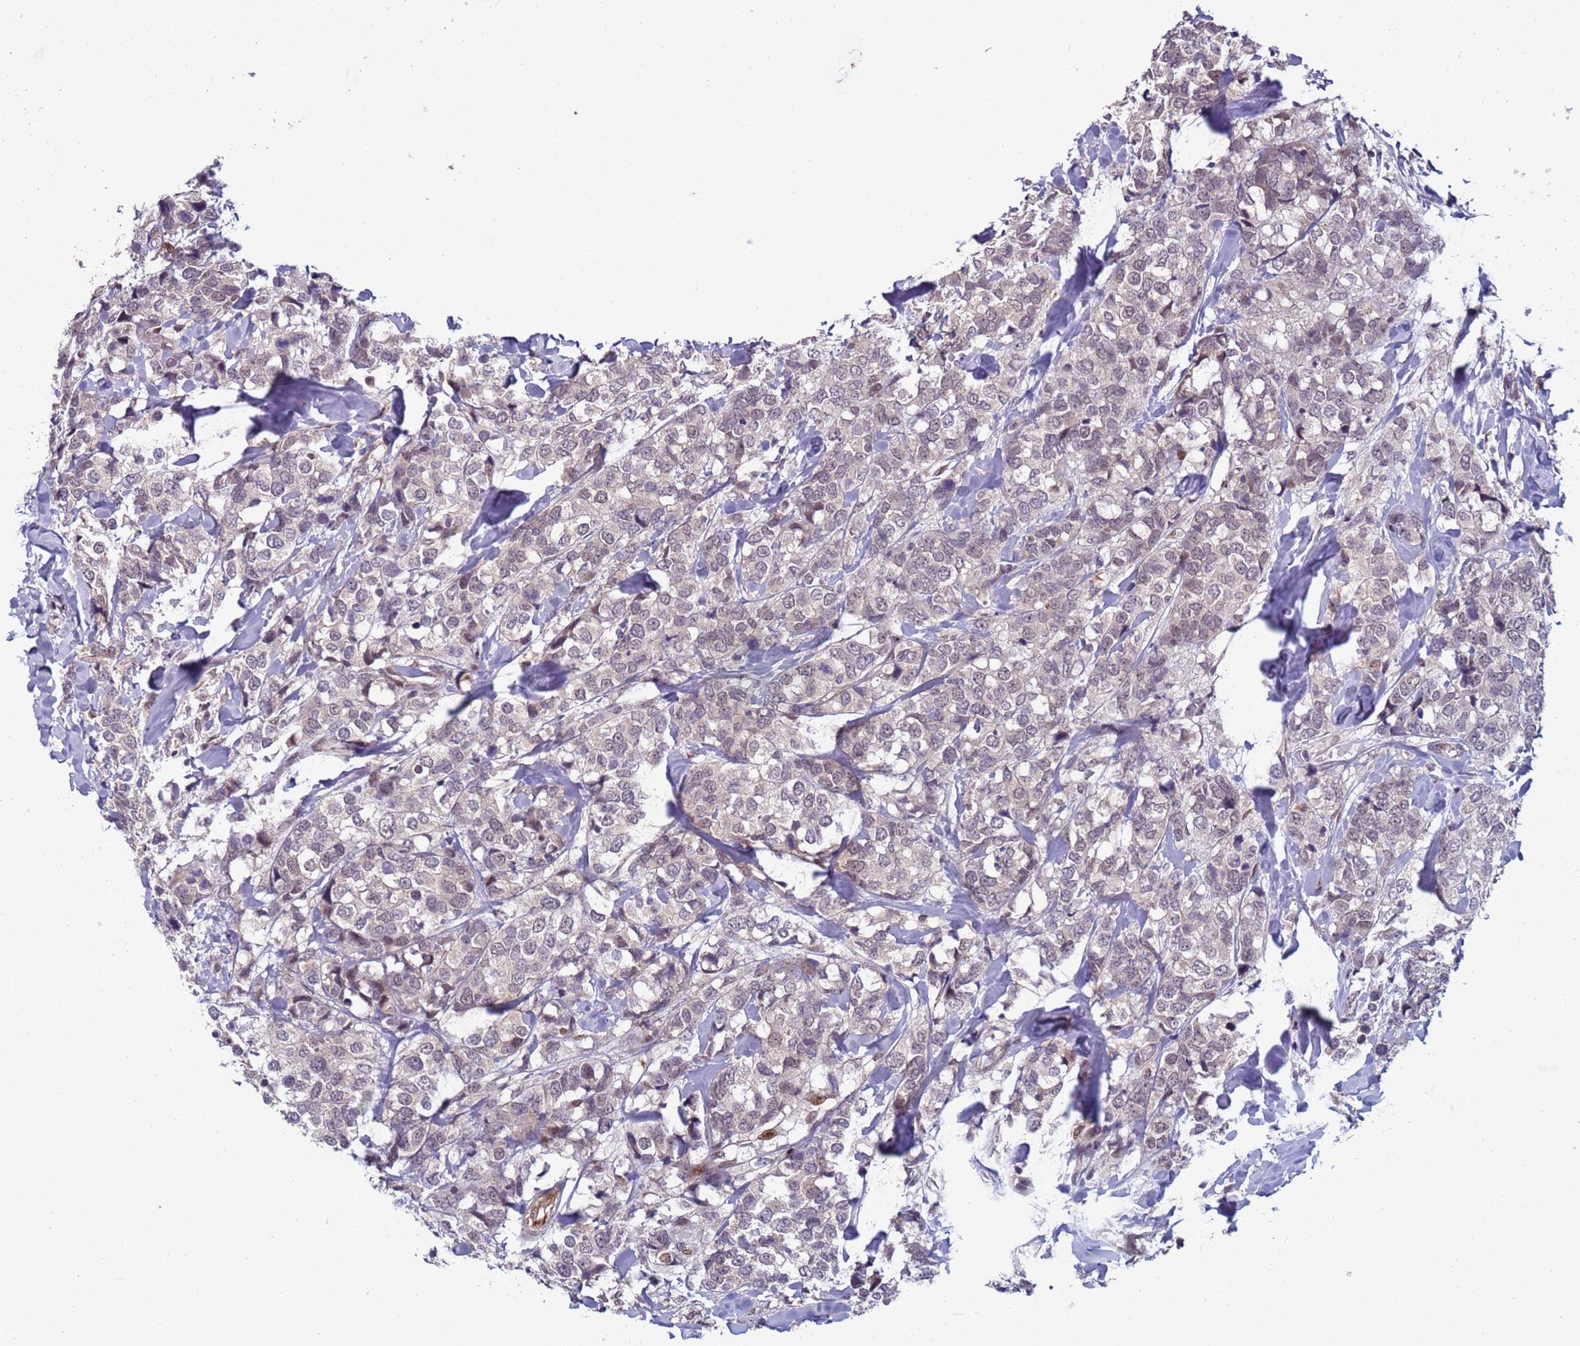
{"staining": {"intensity": "negative", "quantity": "none", "location": "none"}, "tissue": "breast cancer", "cell_type": "Tumor cells", "image_type": "cancer", "snomed": [{"axis": "morphology", "description": "Lobular carcinoma"}, {"axis": "topography", "description": "Breast"}], "caption": "Immunohistochemistry (IHC) of human breast cancer (lobular carcinoma) reveals no positivity in tumor cells.", "gene": "SHC3", "patient": {"sex": "female", "age": 59}}